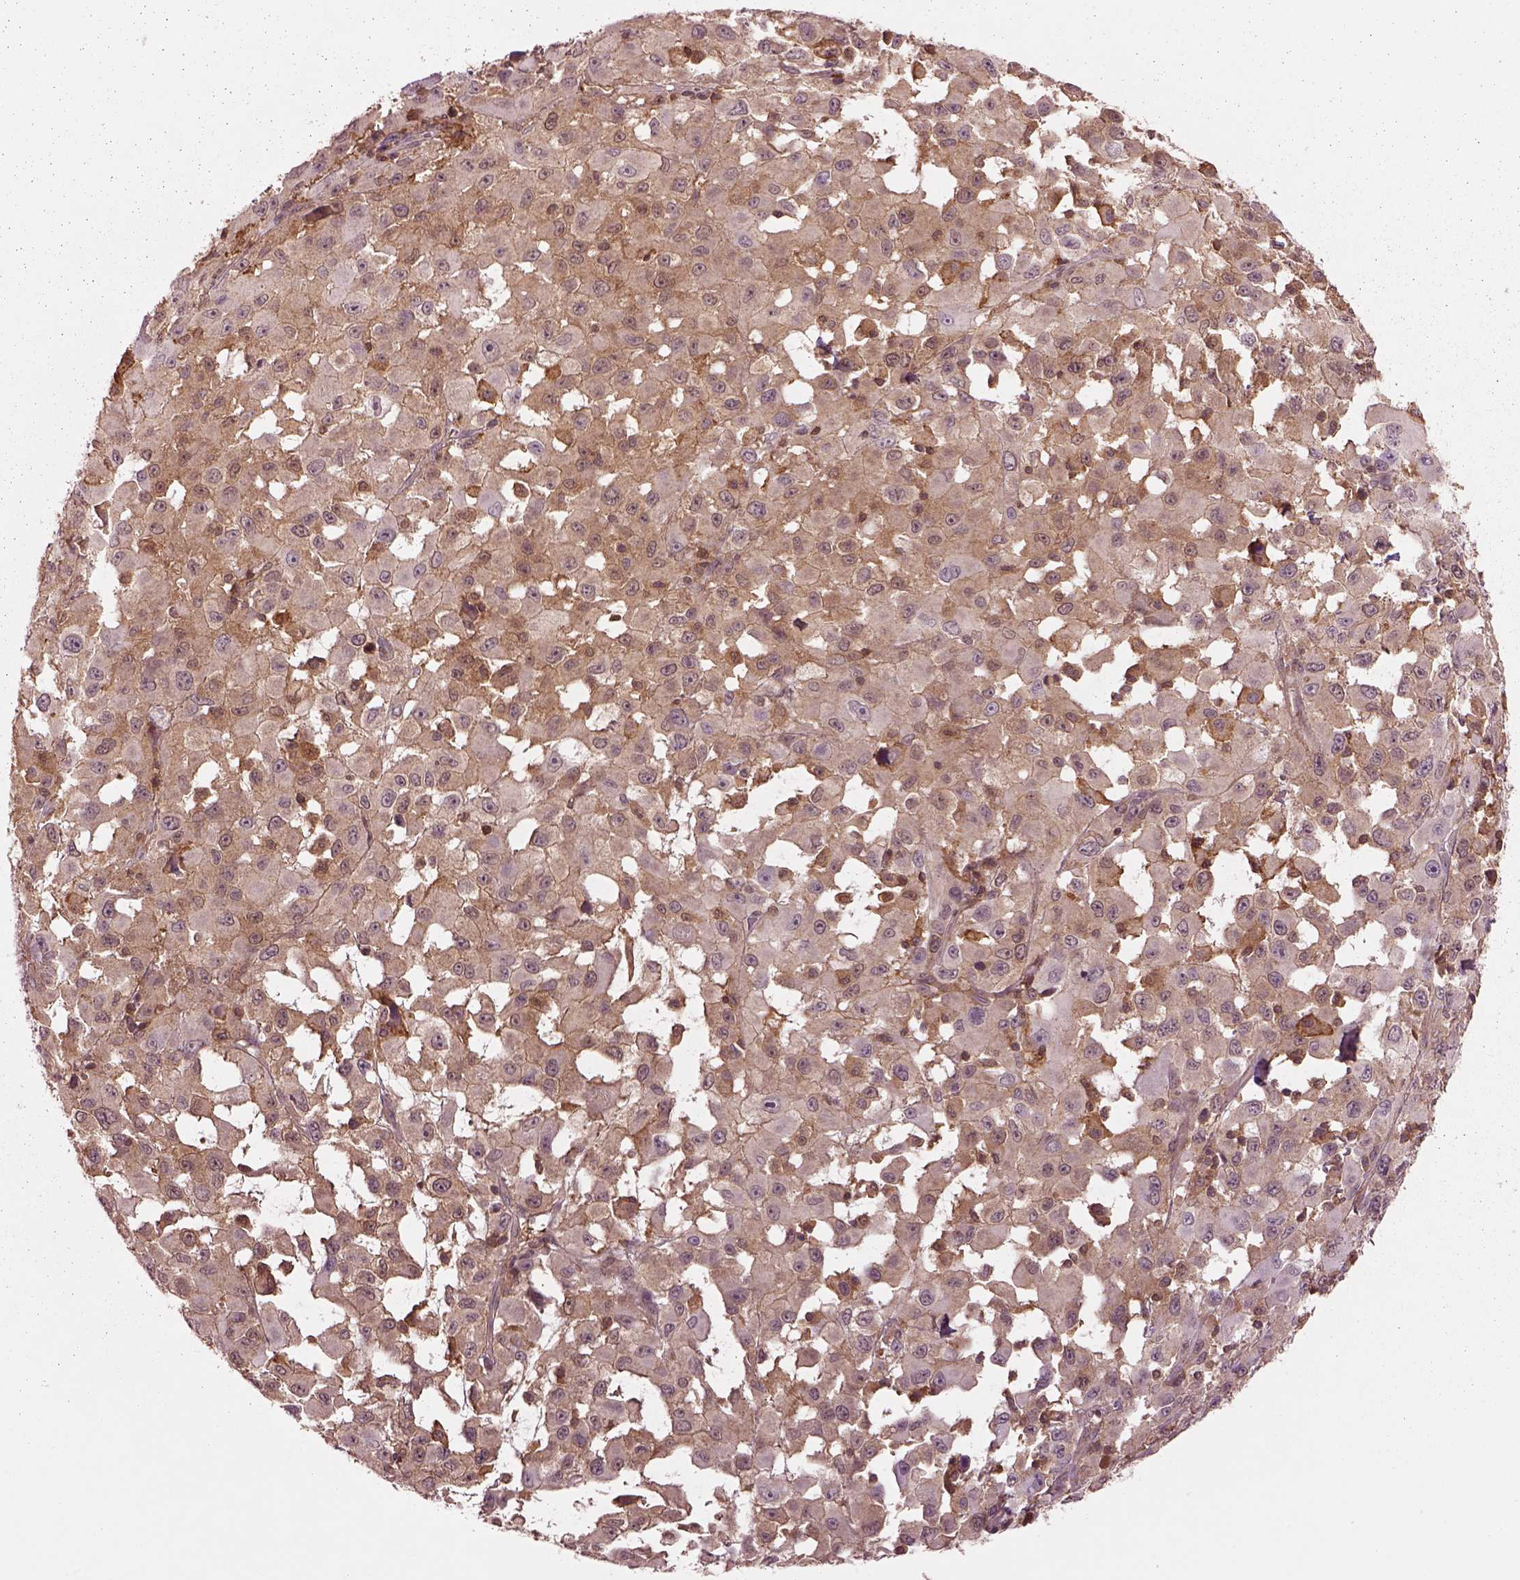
{"staining": {"intensity": "weak", "quantity": "<25%", "location": "cytoplasmic/membranous"}, "tissue": "melanoma", "cell_type": "Tumor cells", "image_type": "cancer", "snomed": [{"axis": "morphology", "description": "Malignant melanoma, Metastatic site"}, {"axis": "topography", "description": "Lymph node"}], "caption": "This is a photomicrograph of IHC staining of malignant melanoma (metastatic site), which shows no expression in tumor cells.", "gene": "MDP1", "patient": {"sex": "male", "age": 50}}